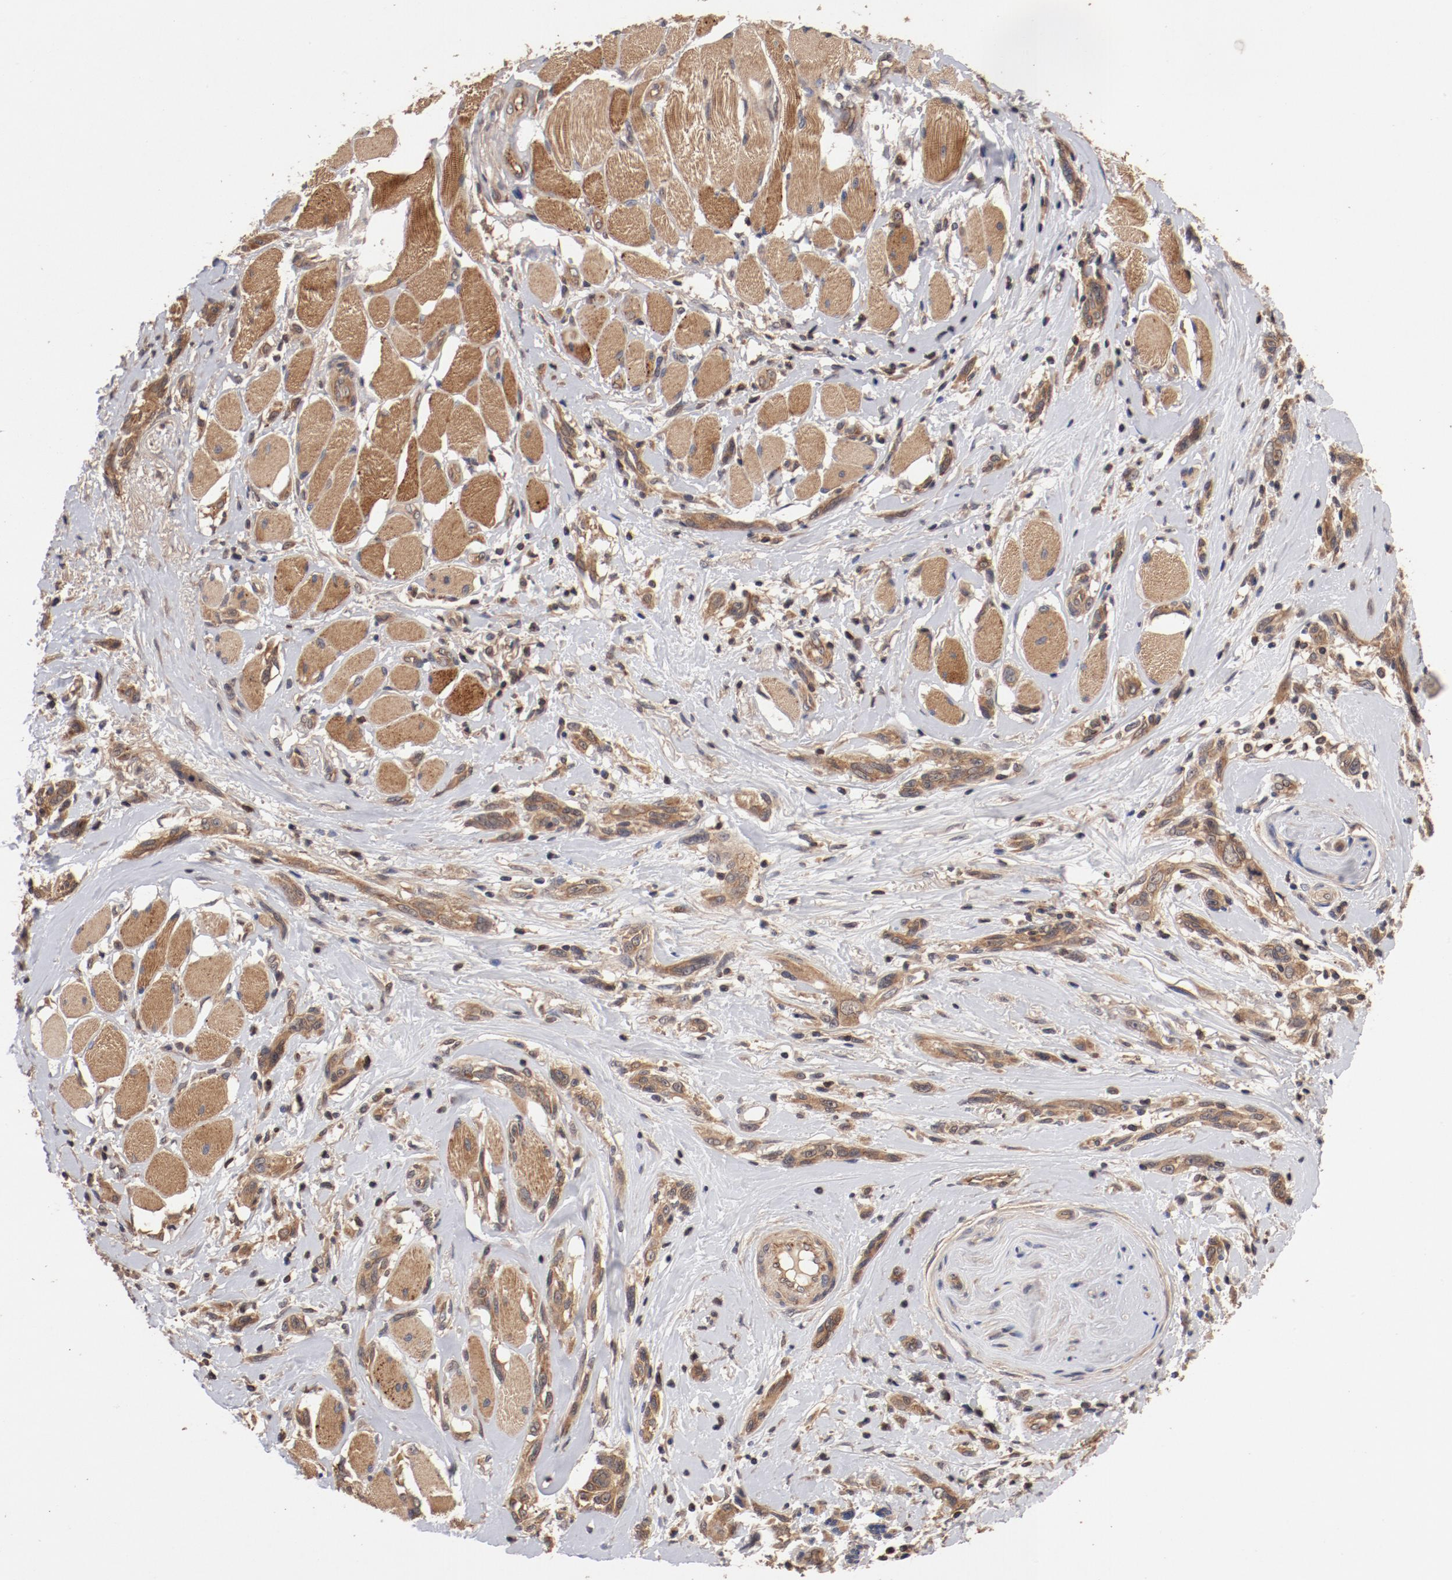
{"staining": {"intensity": "moderate", "quantity": ">75%", "location": "cytoplasmic/membranous"}, "tissue": "melanoma", "cell_type": "Tumor cells", "image_type": "cancer", "snomed": [{"axis": "morphology", "description": "Malignant melanoma, NOS"}, {"axis": "topography", "description": "Skin"}], "caption": "An image of human melanoma stained for a protein demonstrates moderate cytoplasmic/membranous brown staining in tumor cells.", "gene": "GUF1", "patient": {"sex": "male", "age": 91}}